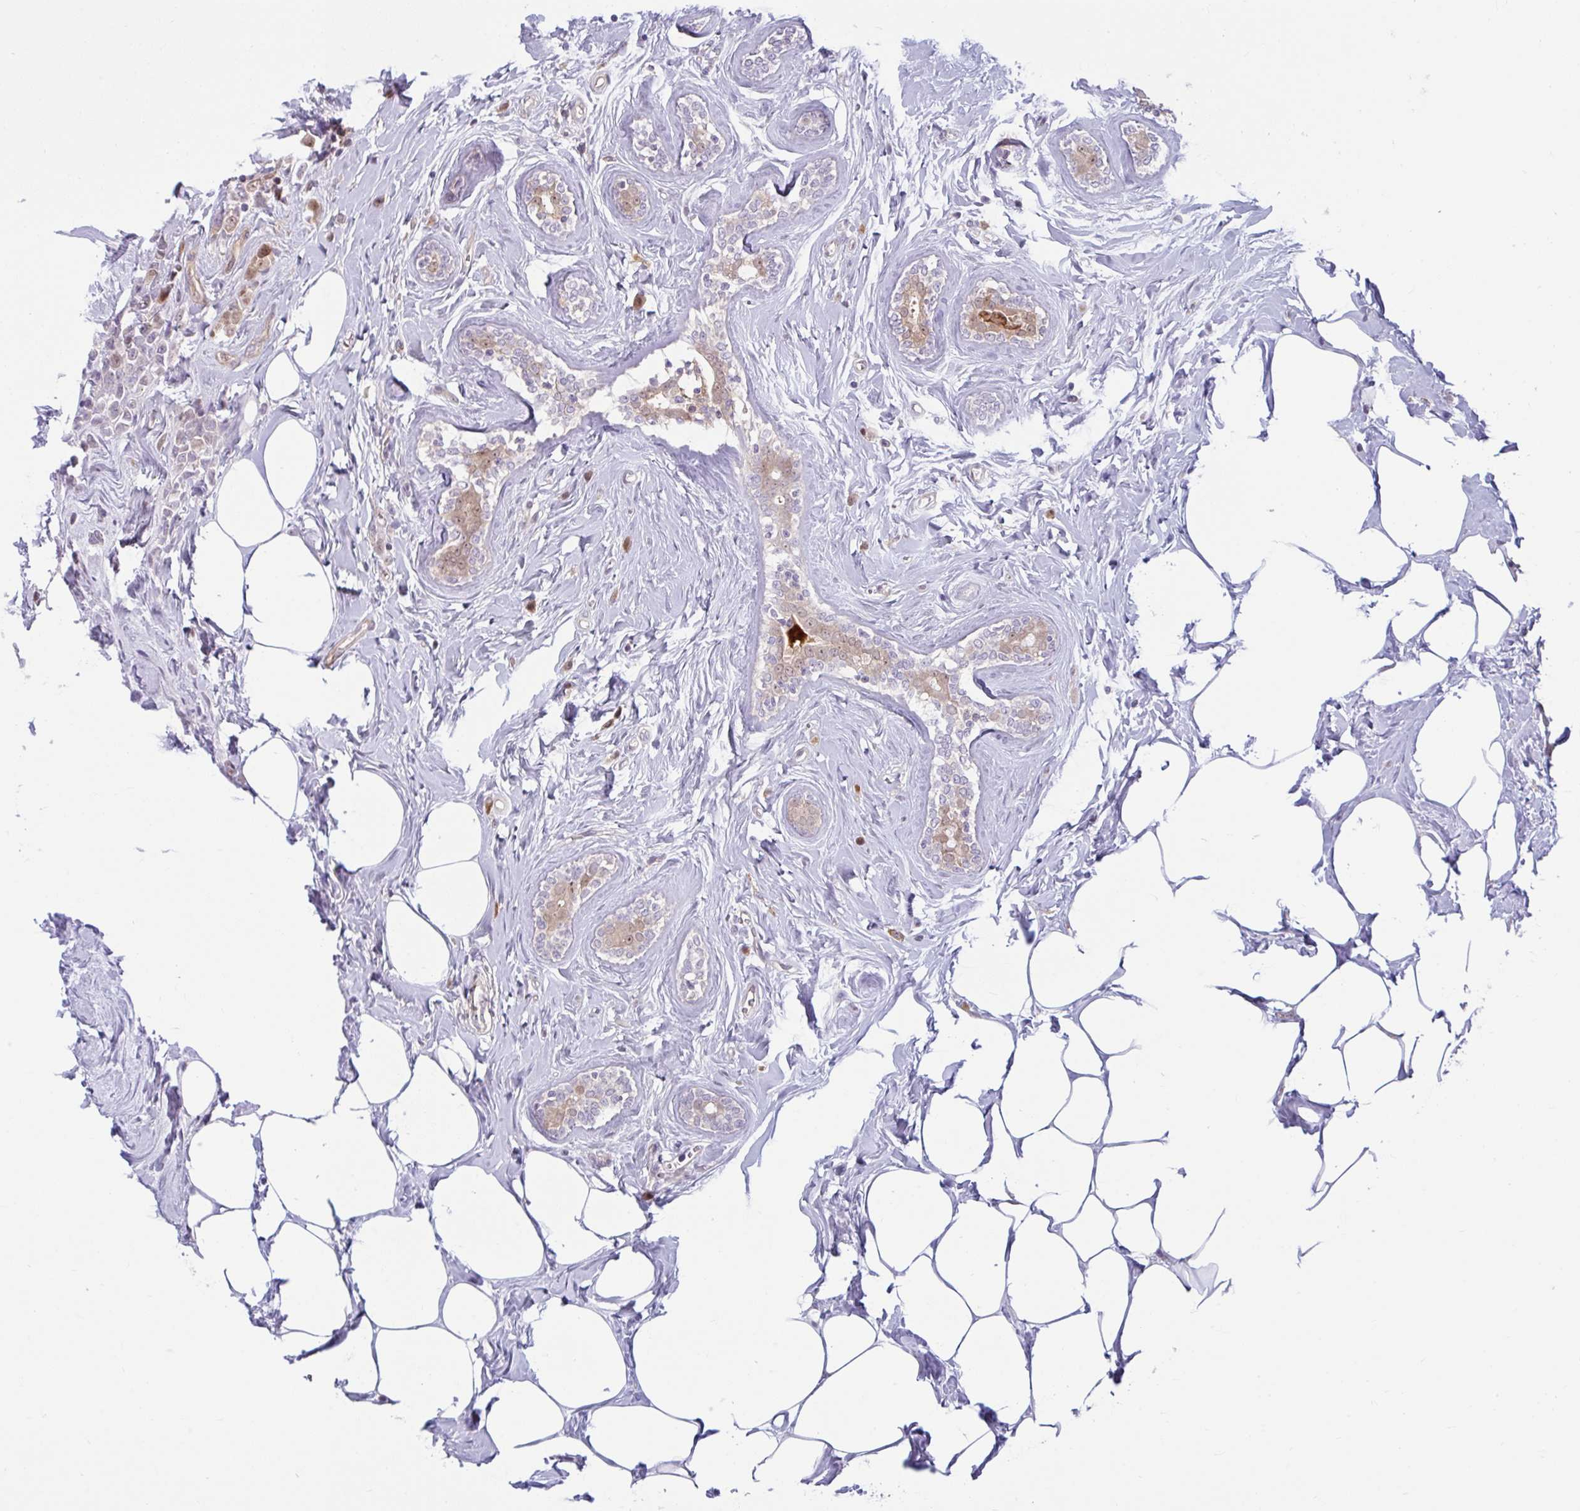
{"staining": {"intensity": "moderate", "quantity": "25%-75%", "location": "nuclear"}, "tissue": "breast cancer", "cell_type": "Tumor cells", "image_type": "cancer", "snomed": [{"axis": "morphology", "description": "Duct carcinoma"}, {"axis": "topography", "description": "Breast"}], "caption": "Moderate nuclear protein positivity is seen in about 25%-75% of tumor cells in breast infiltrating ductal carcinoma.", "gene": "HMBS", "patient": {"sex": "female", "age": 80}}